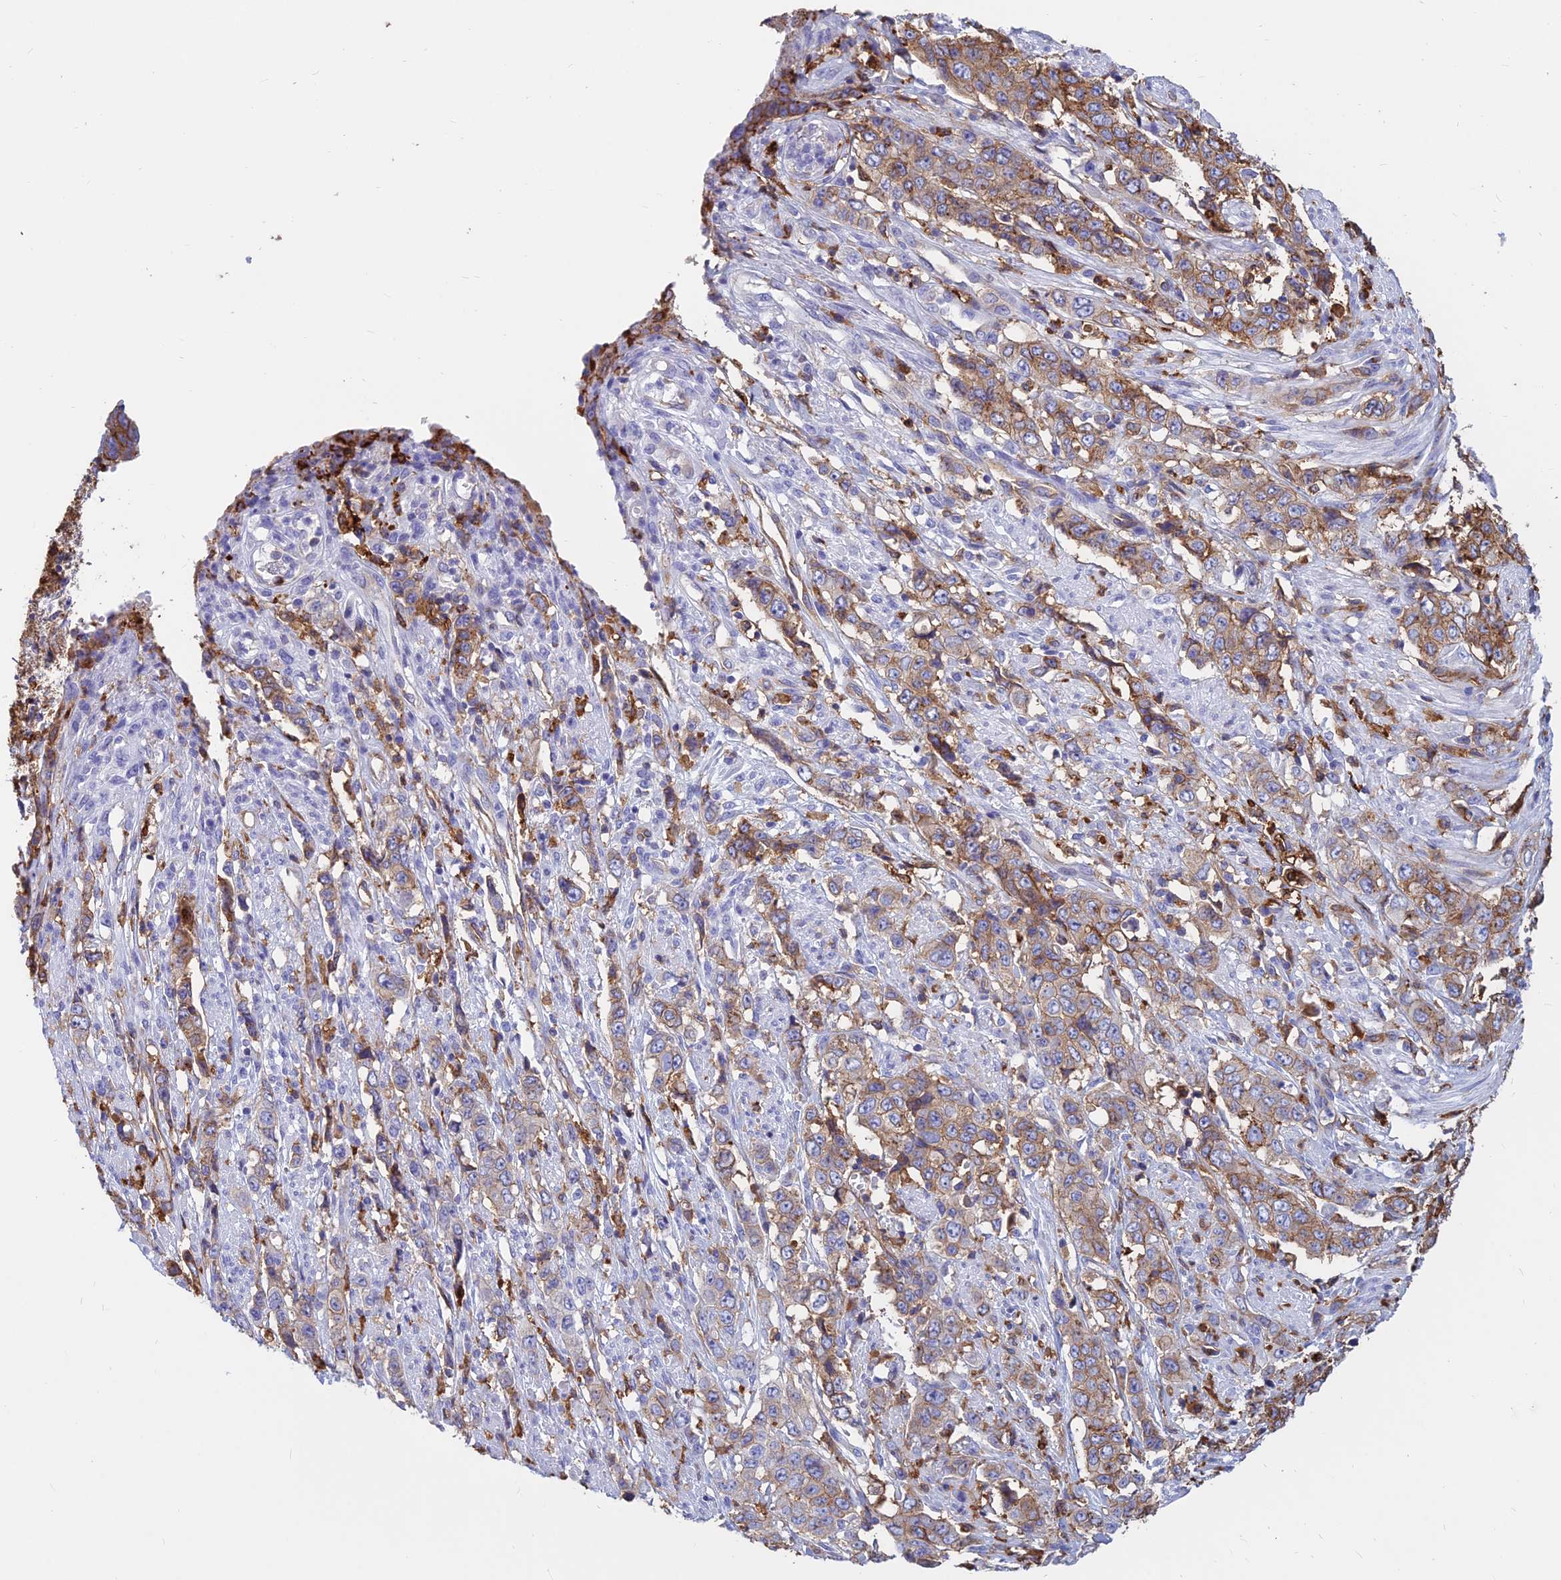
{"staining": {"intensity": "weak", "quantity": ">75%", "location": "cytoplasmic/membranous"}, "tissue": "stomach cancer", "cell_type": "Tumor cells", "image_type": "cancer", "snomed": [{"axis": "morphology", "description": "Adenocarcinoma, NOS"}, {"axis": "topography", "description": "Stomach, upper"}], "caption": "A brown stain shows weak cytoplasmic/membranous positivity of a protein in adenocarcinoma (stomach) tumor cells.", "gene": "HLA-DRB1", "patient": {"sex": "male", "age": 62}}